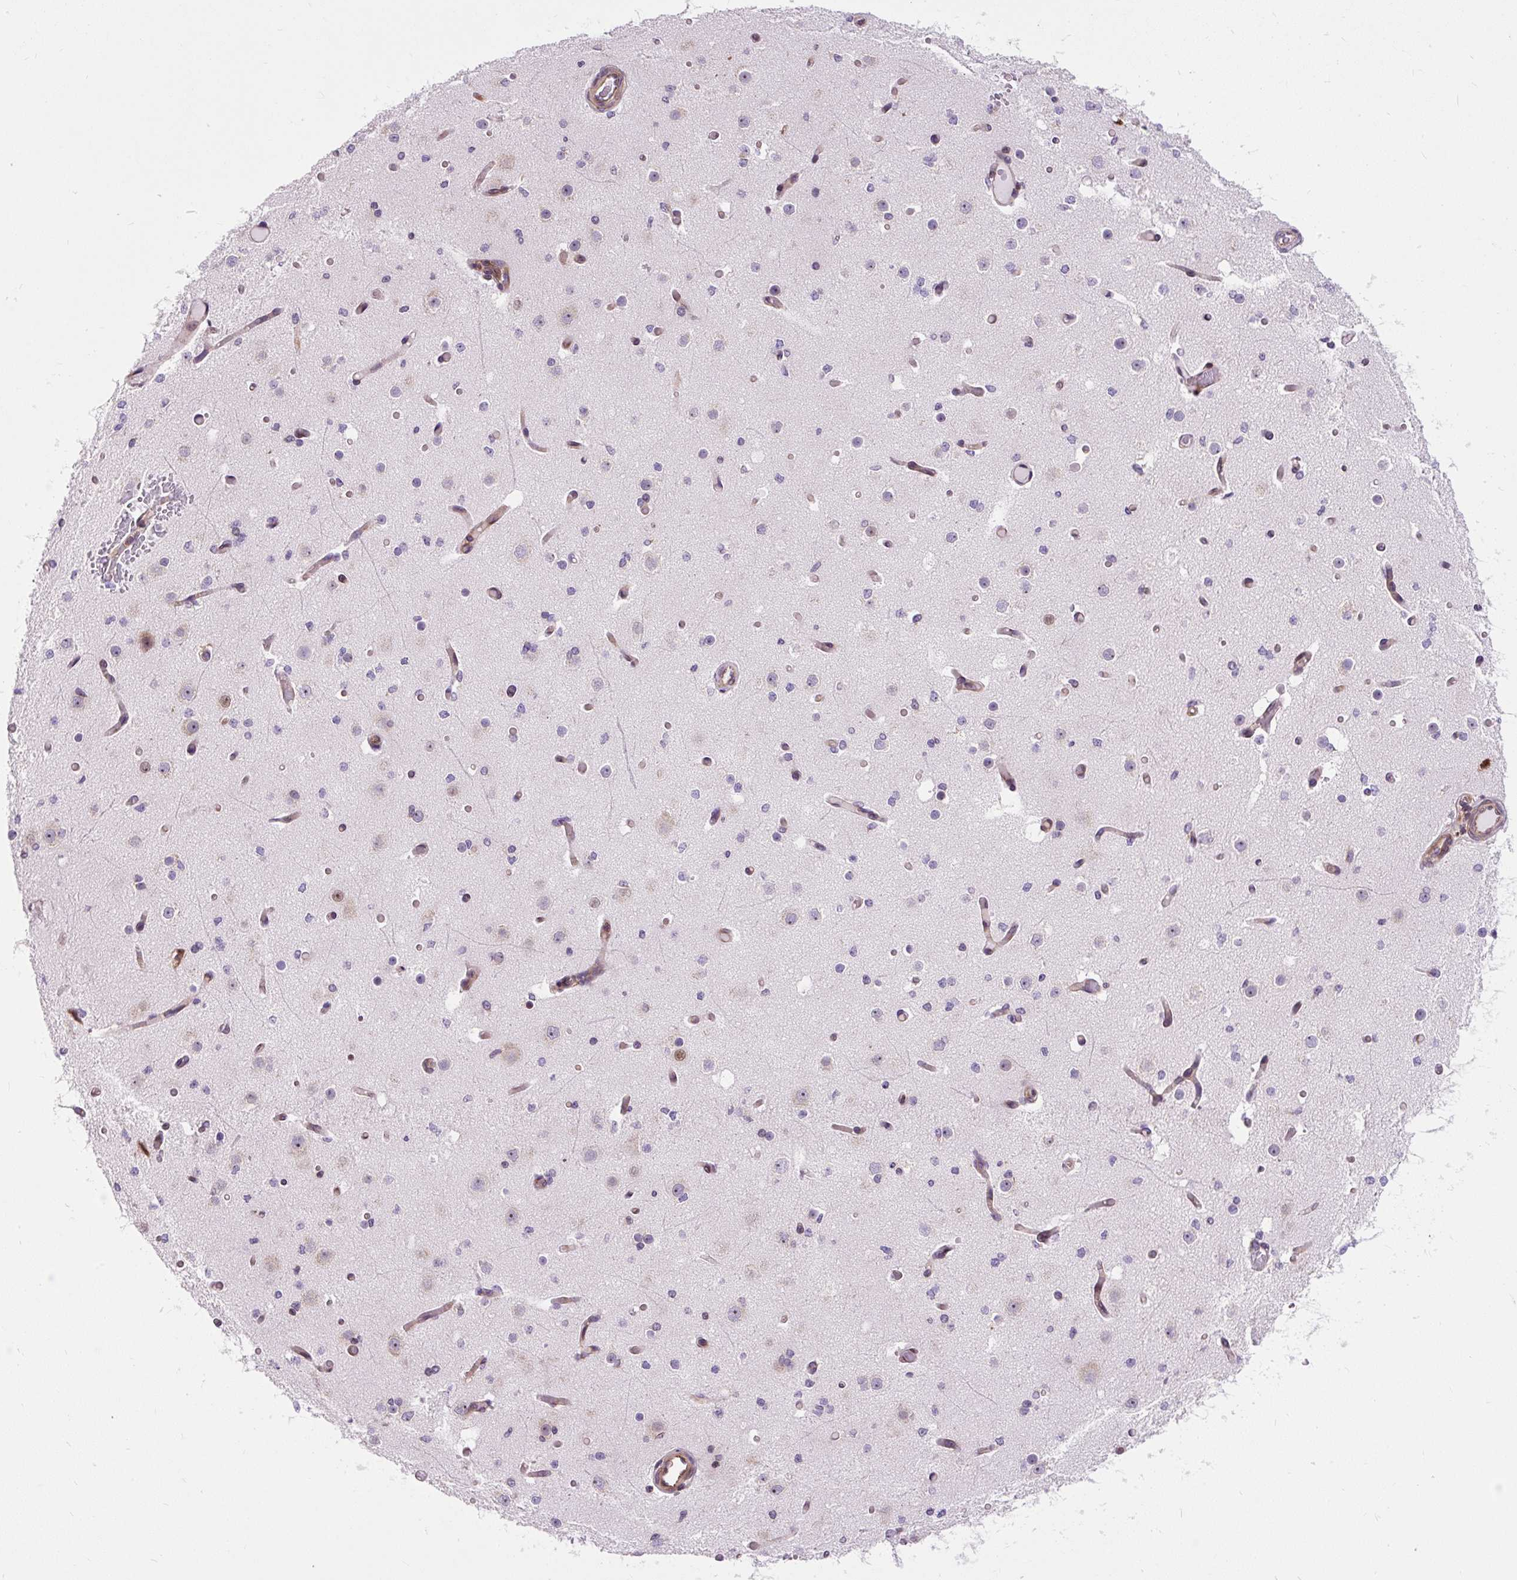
{"staining": {"intensity": "weak", "quantity": ">75%", "location": "cytoplasmic/membranous"}, "tissue": "cerebral cortex", "cell_type": "Endothelial cells", "image_type": "normal", "snomed": [{"axis": "morphology", "description": "Normal tissue, NOS"}, {"axis": "morphology", "description": "Inflammation, NOS"}, {"axis": "topography", "description": "Cerebral cortex"}], "caption": "Protein analysis of normal cerebral cortex demonstrates weak cytoplasmic/membranous staining in about >75% of endothelial cells.", "gene": "CISD3", "patient": {"sex": "male", "age": 6}}